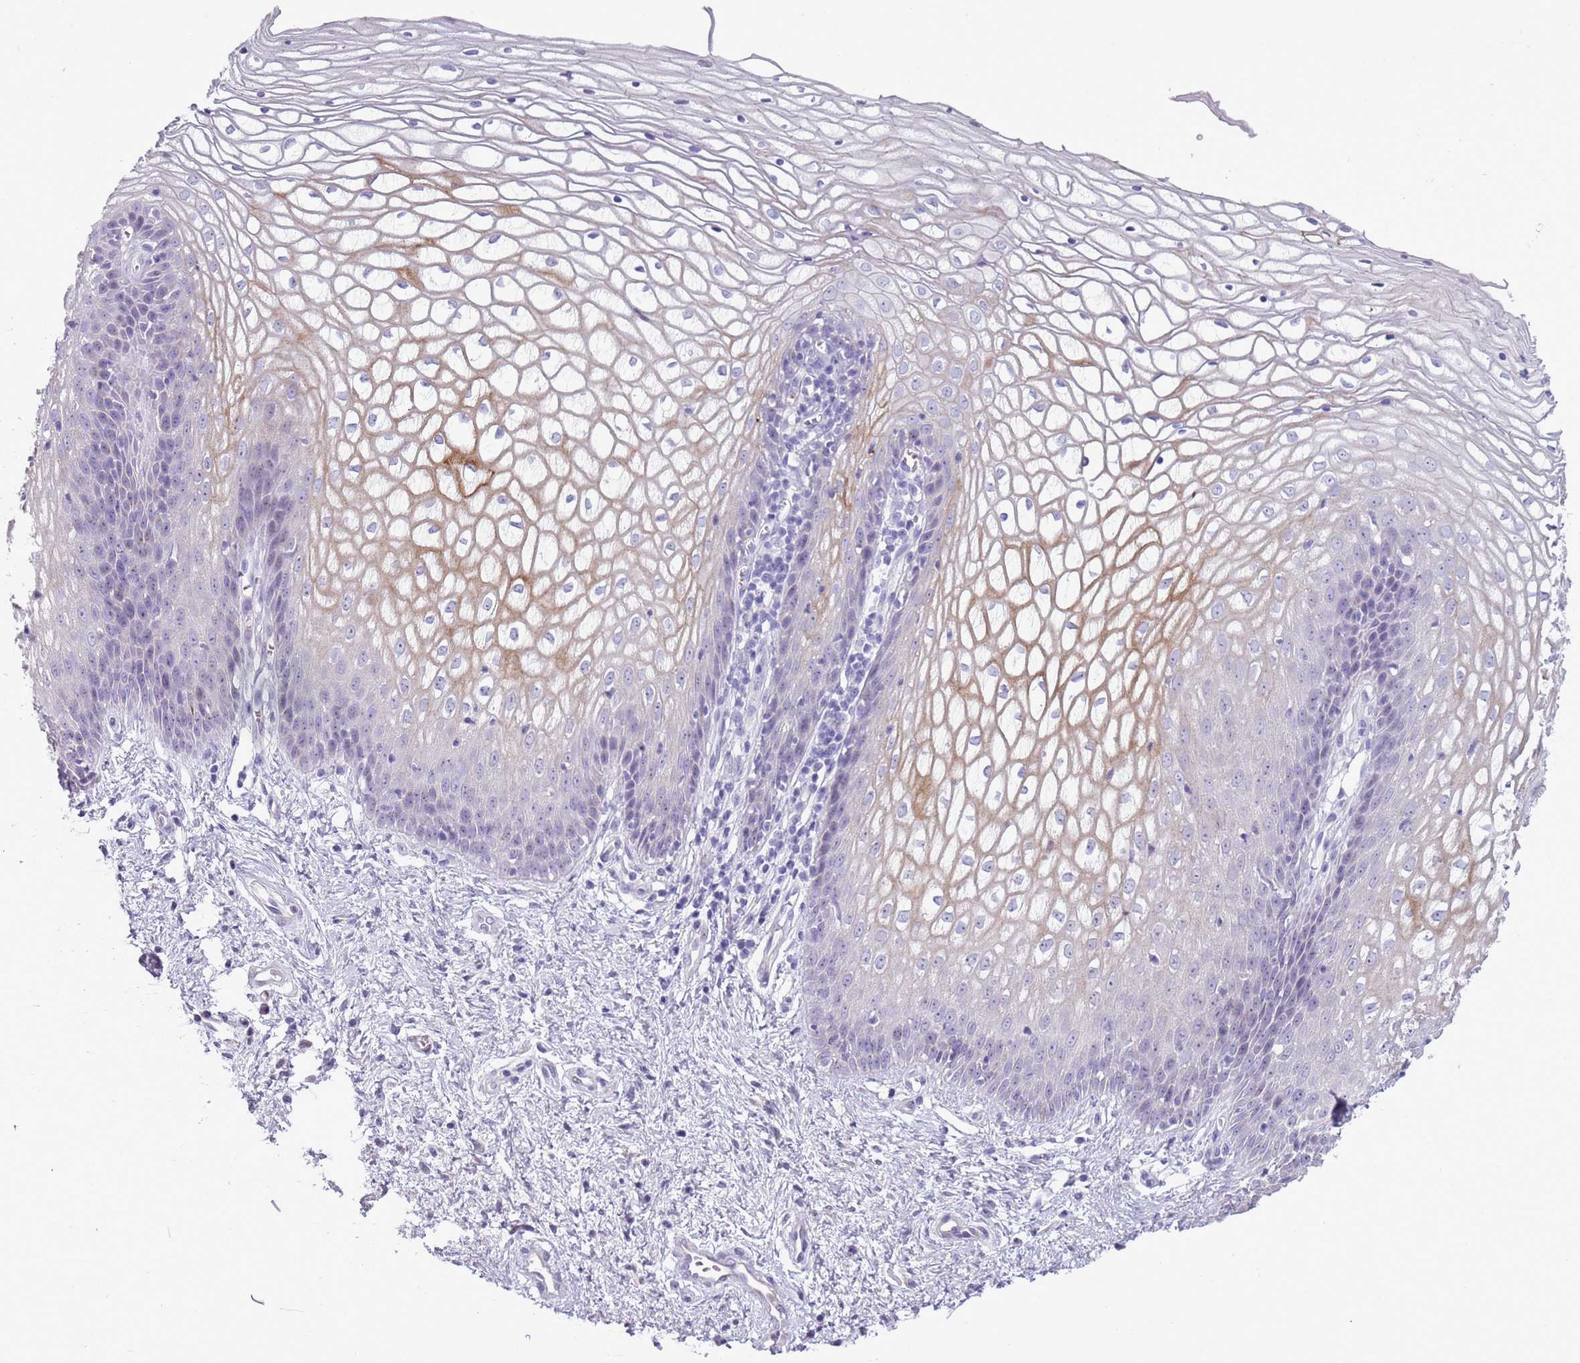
{"staining": {"intensity": "weak", "quantity": "25%-75%", "location": "cytoplasmic/membranous"}, "tissue": "vagina", "cell_type": "Squamous epithelial cells", "image_type": "normal", "snomed": [{"axis": "morphology", "description": "Normal tissue, NOS"}, {"axis": "topography", "description": "Vagina"}], "caption": "Protein expression analysis of normal human vagina reveals weak cytoplasmic/membranous staining in about 25%-75% of squamous epithelial cells. (IHC, brightfield microscopy, high magnification).", "gene": "NBPF4", "patient": {"sex": "female", "age": 34}}